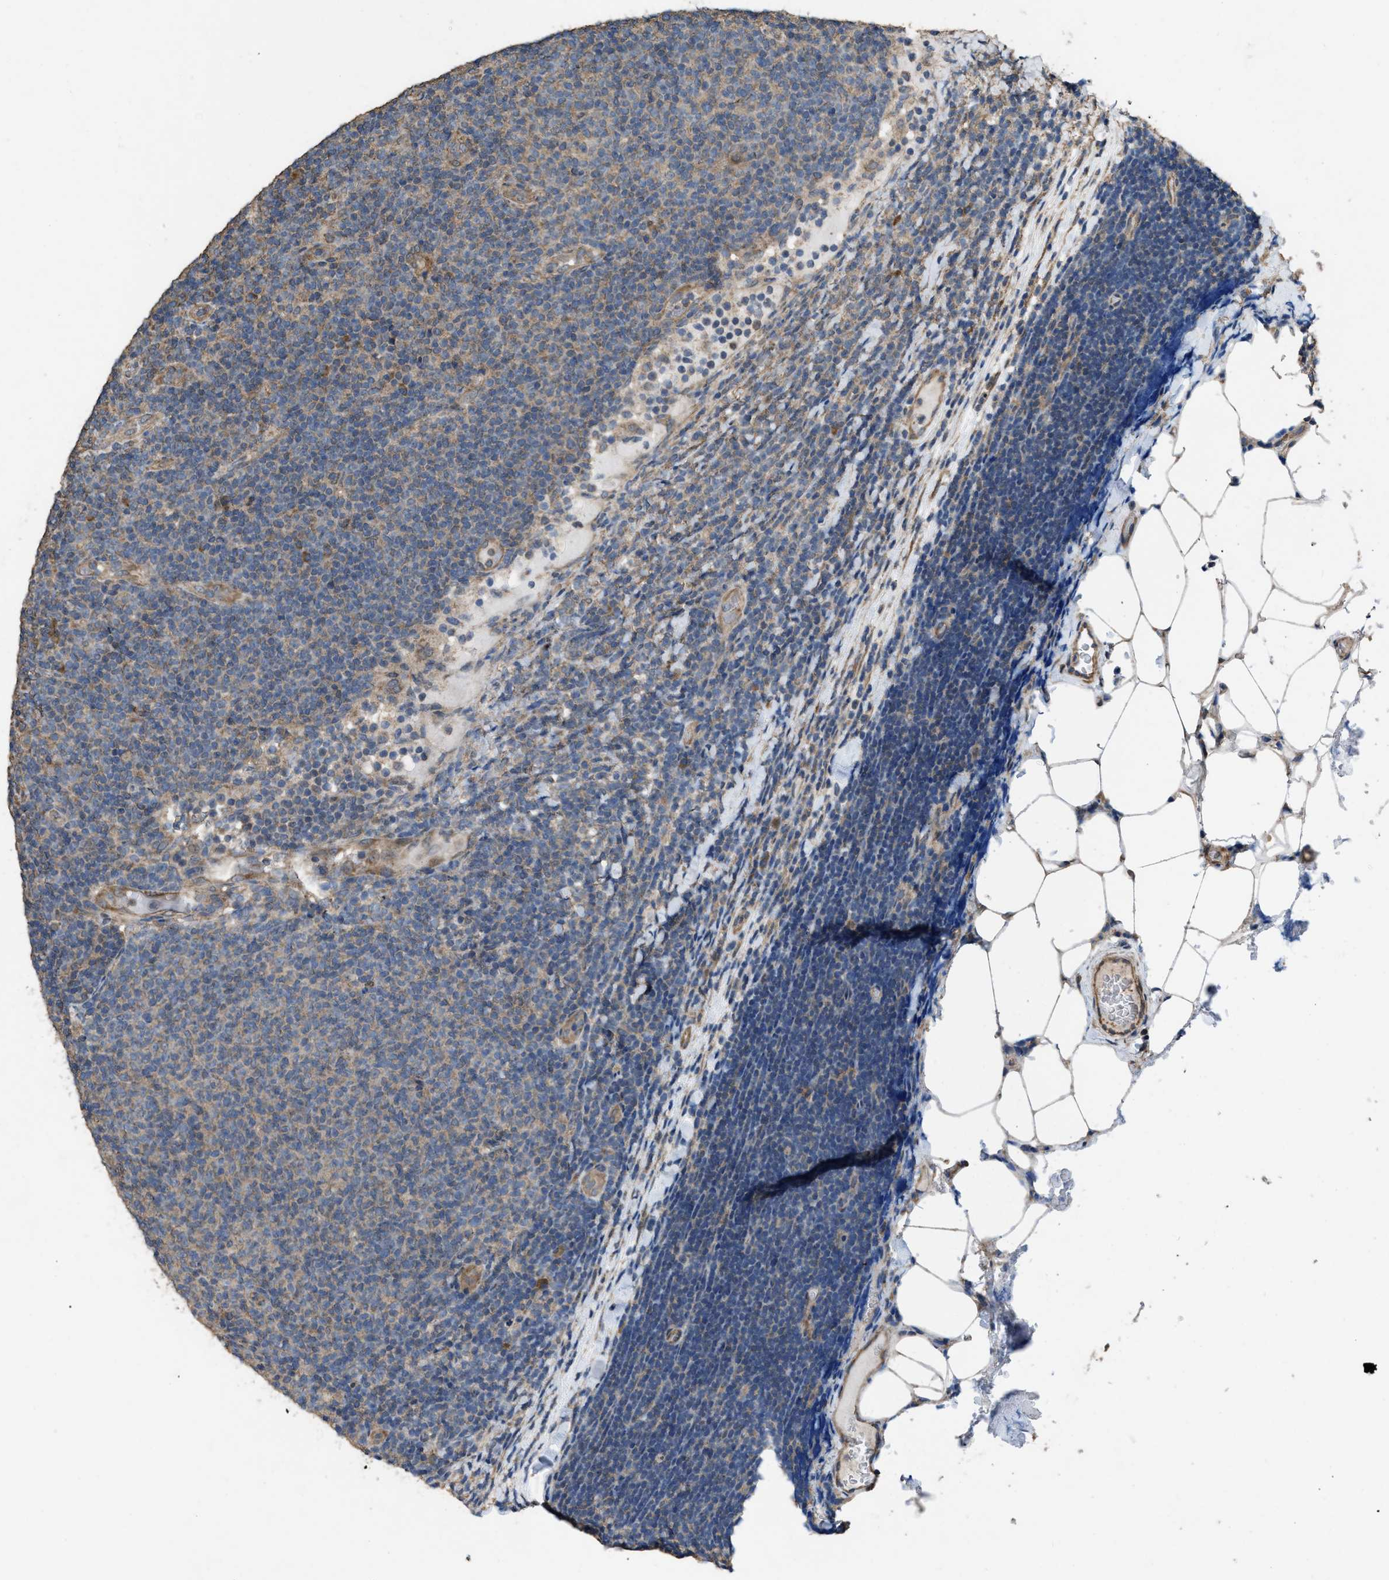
{"staining": {"intensity": "weak", "quantity": "25%-75%", "location": "cytoplasmic/membranous"}, "tissue": "lymphoma", "cell_type": "Tumor cells", "image_type": "cancer", "snomed": [{"axis": "morphology", "description": "Malignant lymphoma, non-Hodgkin's type, Low grade"}, {"axis": "topography", "description": "Lymph node"}], "caption": "Low-grade malignant lymphoma, non-Hodgkin's type was stained to show a protein in brown. There is low levels of weak cytoplasmic/membranous staining in about 25%-75% of tumor cells.", "gene": "ARL6", "patient": {"sex": "male", "age": 66}}